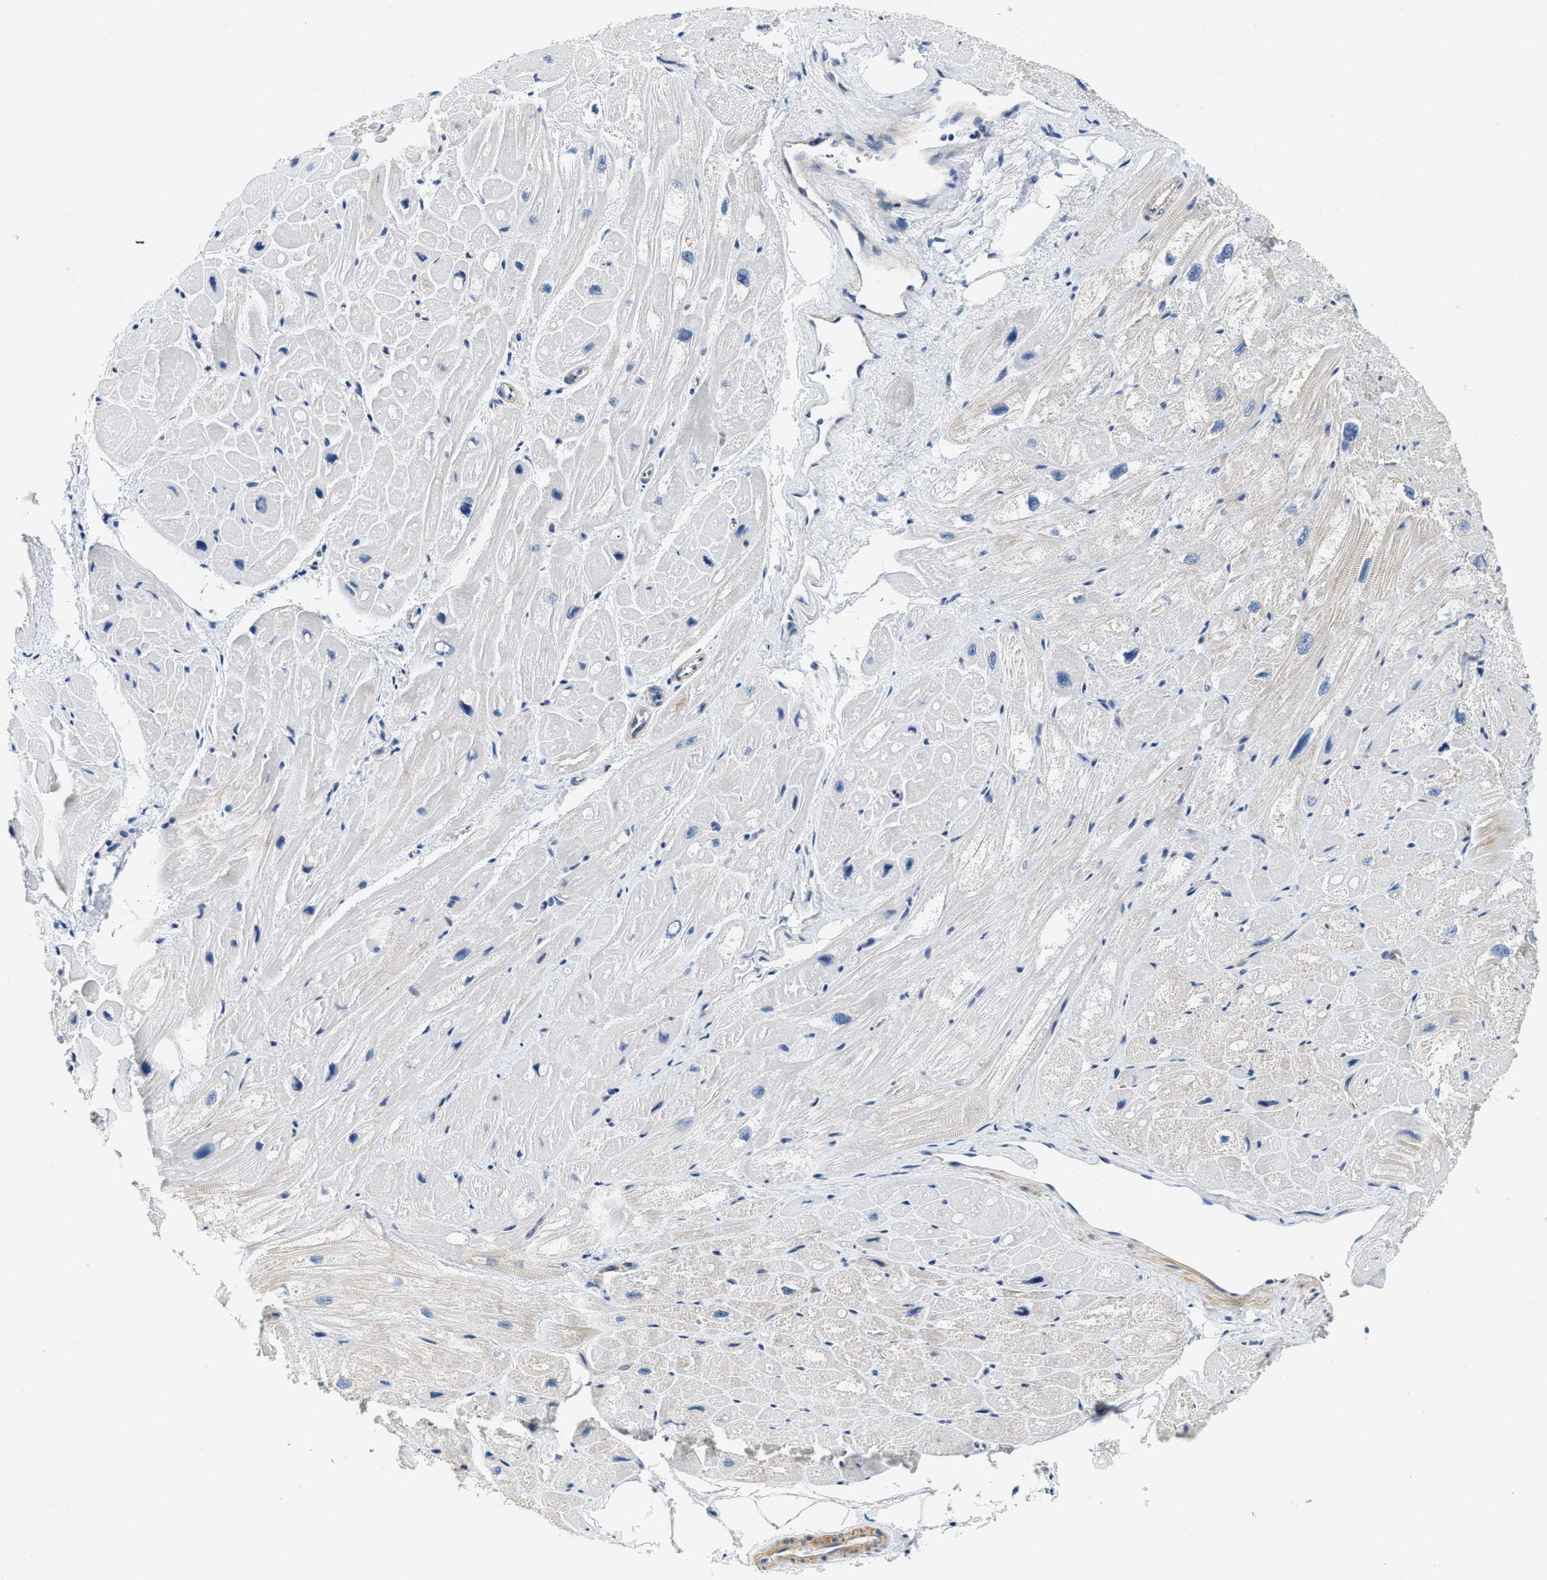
{"staining": {"intensity": "weak", "quantity": "<25%", "location": "cytoplasmic/membranous"}, "tissue": "heart muscle", "cell_type": "Cardiomyocytes", "image_type": "normal", "snomed": [{"axis": "morphology", "description": "Normal tissue, NOS"}, {"axis": "topography", "description": "Heart"}], "caption": "This is an immunohistochemistry (IHC) photomicrograph of benign heart muscle. There is no positivity in cardiomyocytes.", "gene": "EIF2AK2", "patient": {"sex": "male", "age": 49}}